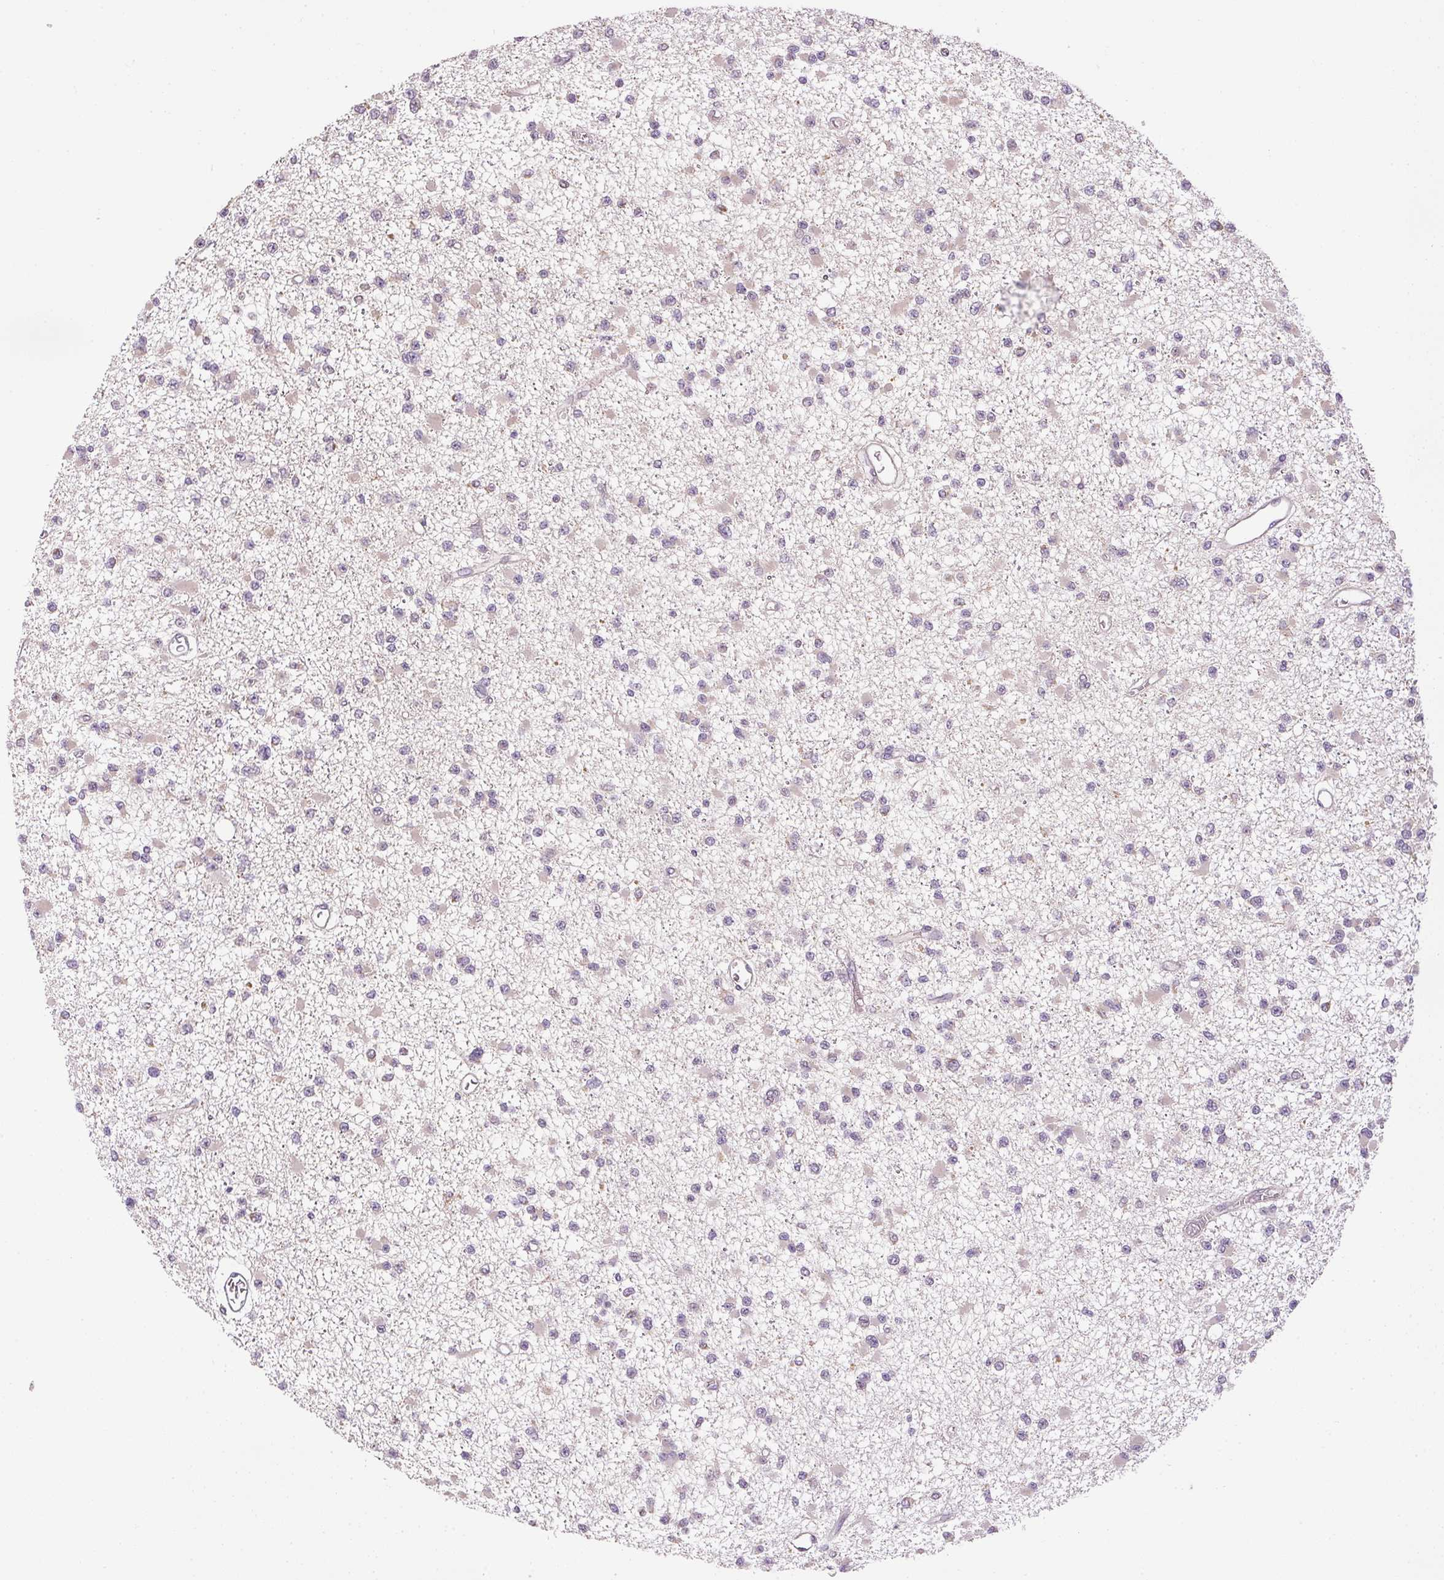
{"staining": {"intensity": "negative", "quantity": "none", "location": "none"}, "tissue": "glioma", "cell_type": "Tumor cells", "image_type": "cancer", "snomed": [{"axis": "morphology", "description": "Glioma, malignant, Low grade"}, {"axis": "topography", "description": "Brain"}], "caption": "This is a photomicrograph of immunohistochemistry (IHC) staining of glioma, which shows no staining in tumor cells.", "gene": "SC5D", "patient": {"sex": "female", "age": 22}}